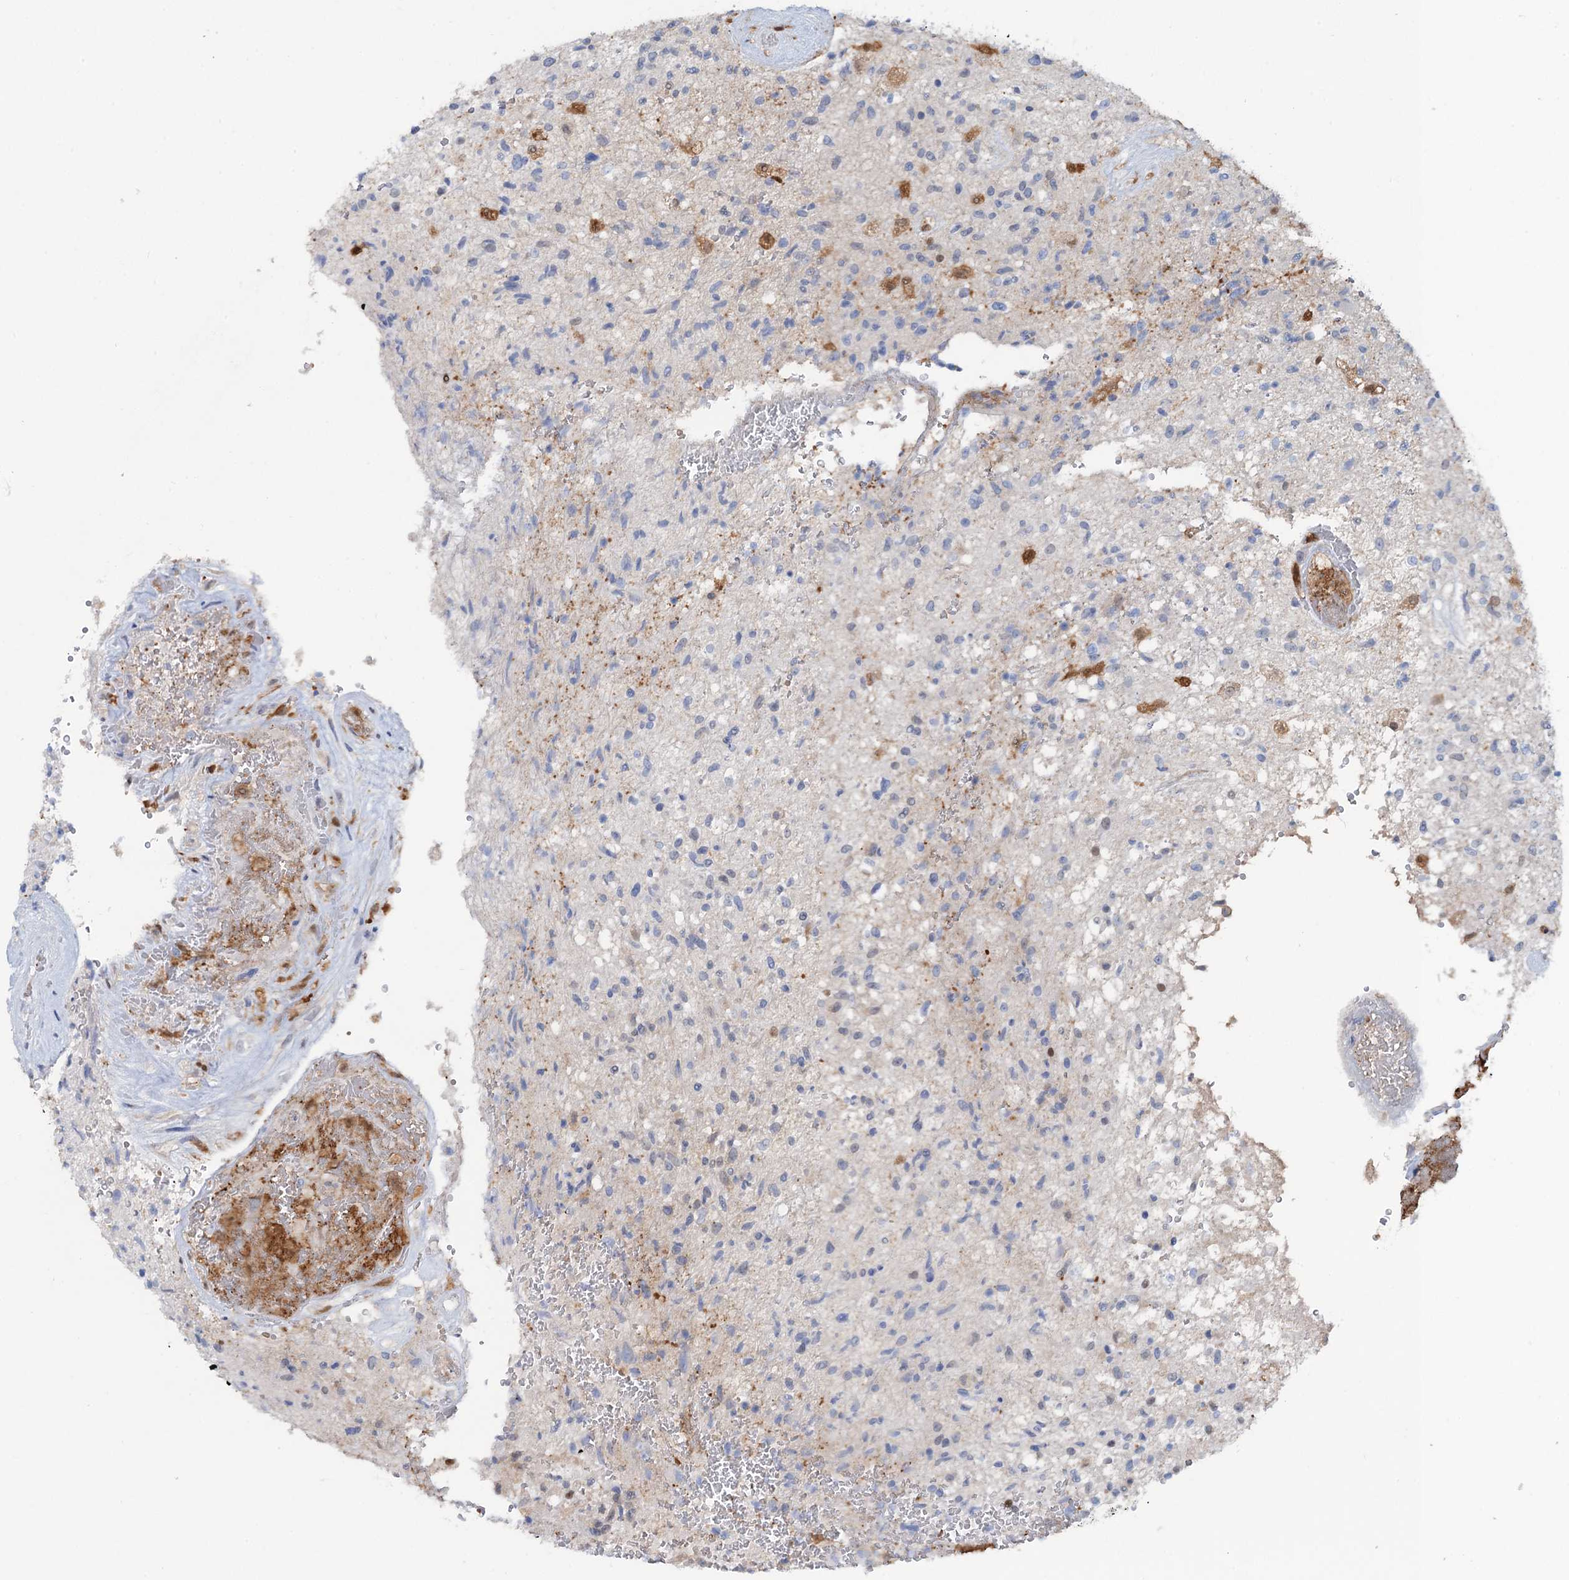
{"staining": {"intensity": "negative", "quantity": "none", "location": "none"}, "tissue": "glioma", "cell_type": "Tumor cells", "image_type": "cancer", "snomed": [{"axis": "morphology", "description": "Glioma, malignant, High grade"}, {"axis": "topography", "description": "Brain"}], "caption": "A high-resolution photomicrograph shows IHC staining of glioma, which shows no significant positivity in tumor cells. Nuclei are stained in blue.", "gene": "FAH", "patient": {"sex": "male", "age": 56}}